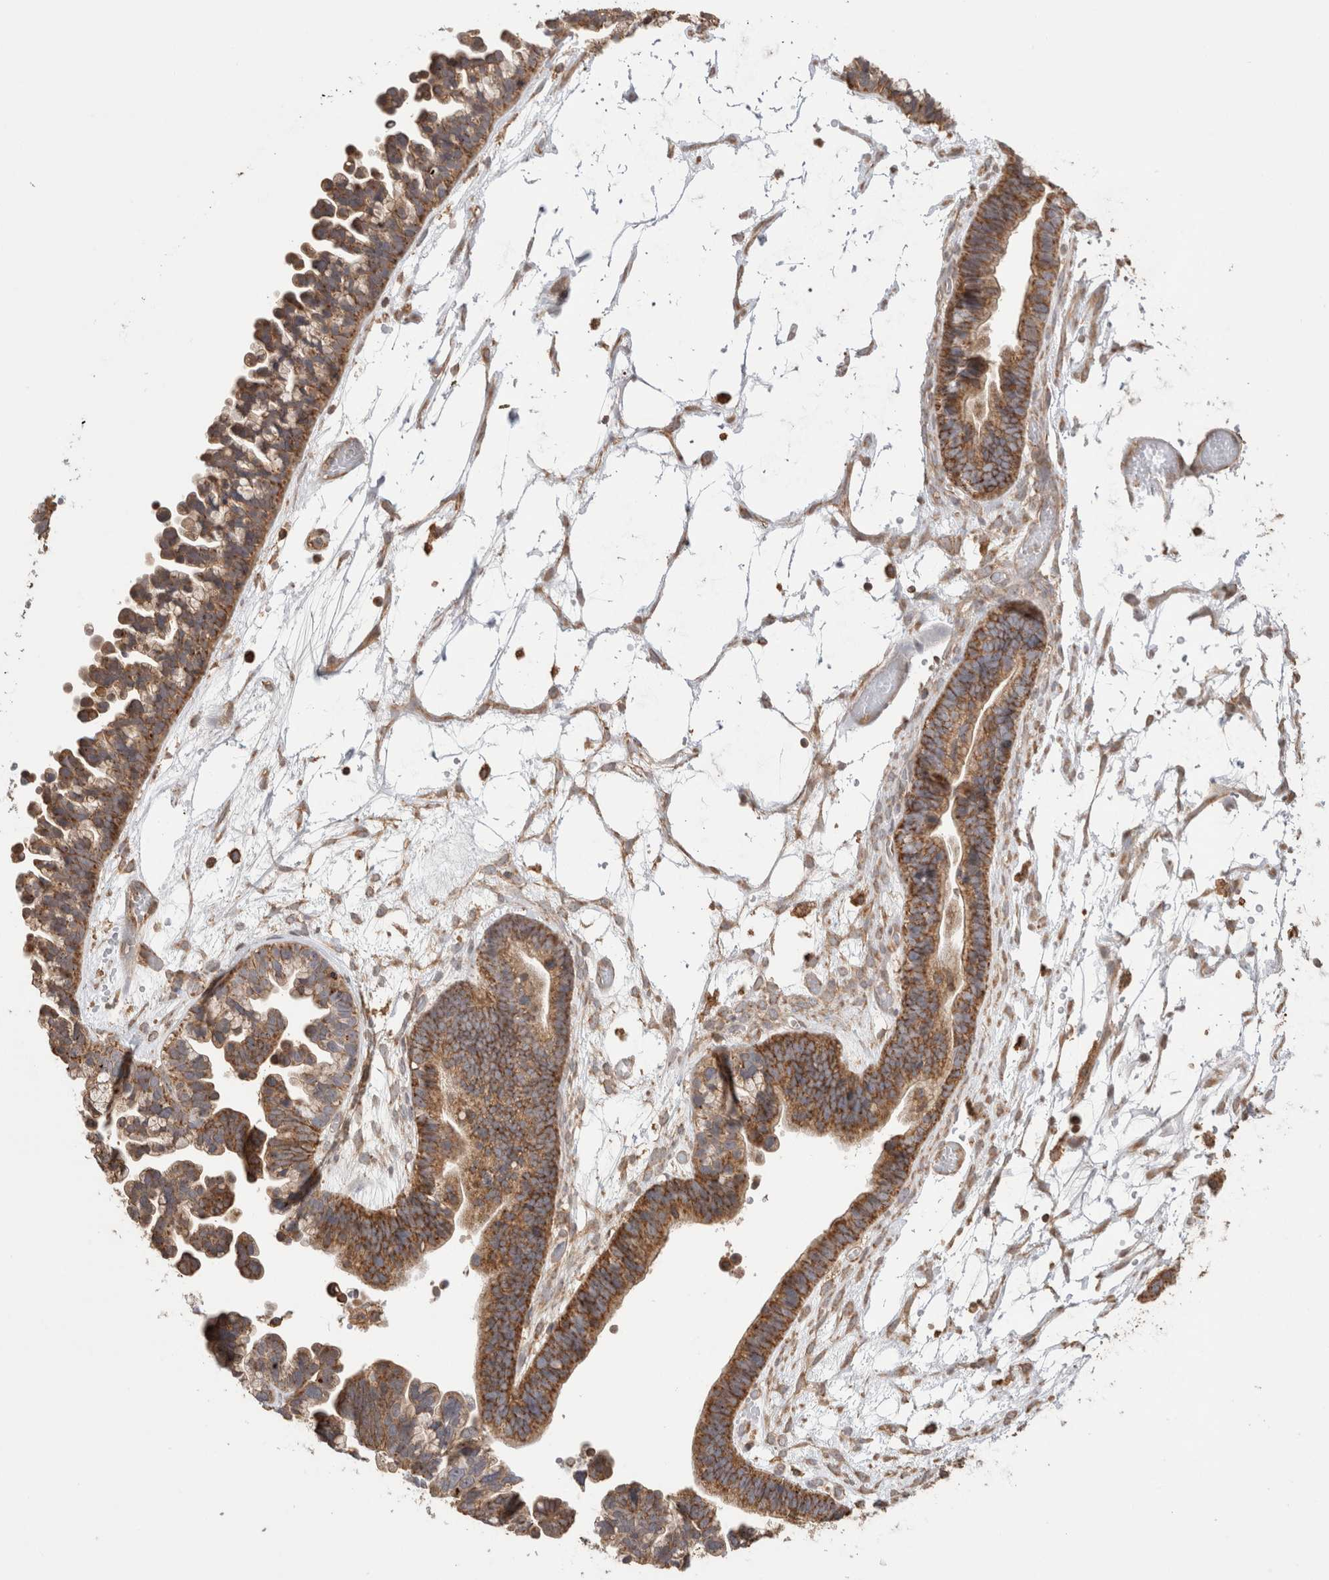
{"staining": {"intensity": "strong", "quantity": "25%-75%", "location": "cytoplasmic/membranous"}, "tissue": "ovarian cancer", "cell_type": "Tumor cells", "image_type": "cancer", "snomed": [{"axis": "morphology", "description": "Cystadenocarcinoma, serous, NOS"}, {"axis": "topography", "description": "Ovary"}], "caption": "This micrograph displays ovarian cancer (serous cystadenocarcinoma) stained with immunohistochemistry to label a protein in brown. The cytoplasmic/membranous of tumor cells show strong positivity for the protein. Nuclei are counter-stained blue.", "gene": "IMMP2L", "patient": {"sex": "female", "age": 56}}